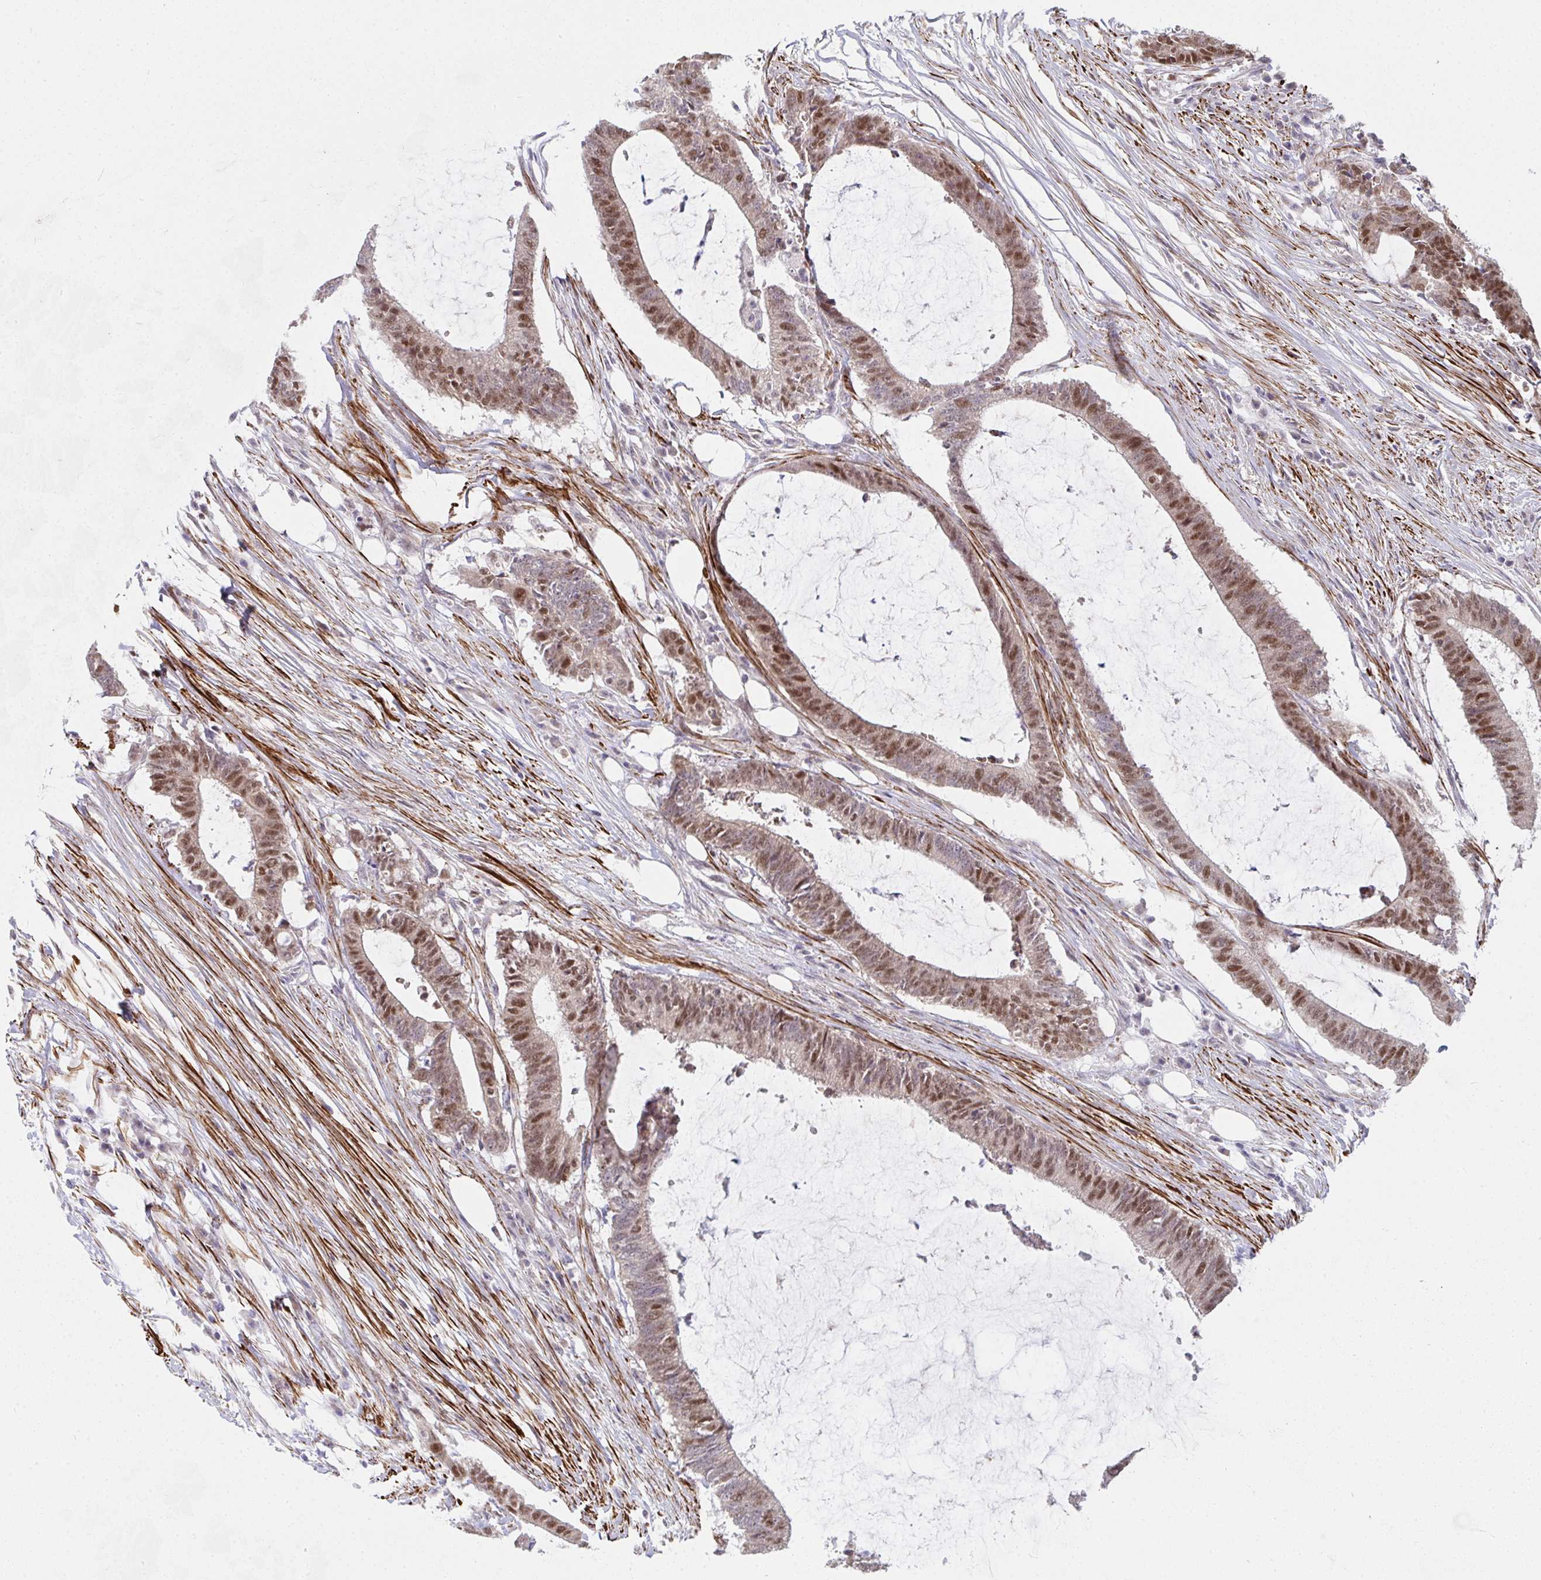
{"staining": {"intensity": "moderate", "quantity": ">75%", "location": "nuclear"}, "tissue": "colorectal cancer", "cell_type": "Tumor cells", "image_type": "cancer", "snomed": [{"axis": "morphology", "description": "Adenocarcinoma, NOS"}, {"axis": "topography", "description": "Colon"}], "caption": "Colorectal cancer stained with DAB (3,3'-diaminobenzidine) immunohistochemistry reveals medium levels of moderate nuclear positivity in about >75% of tumor cells.", "gene": "GINS2", "patient": {"sex": "female", "age": 43}}